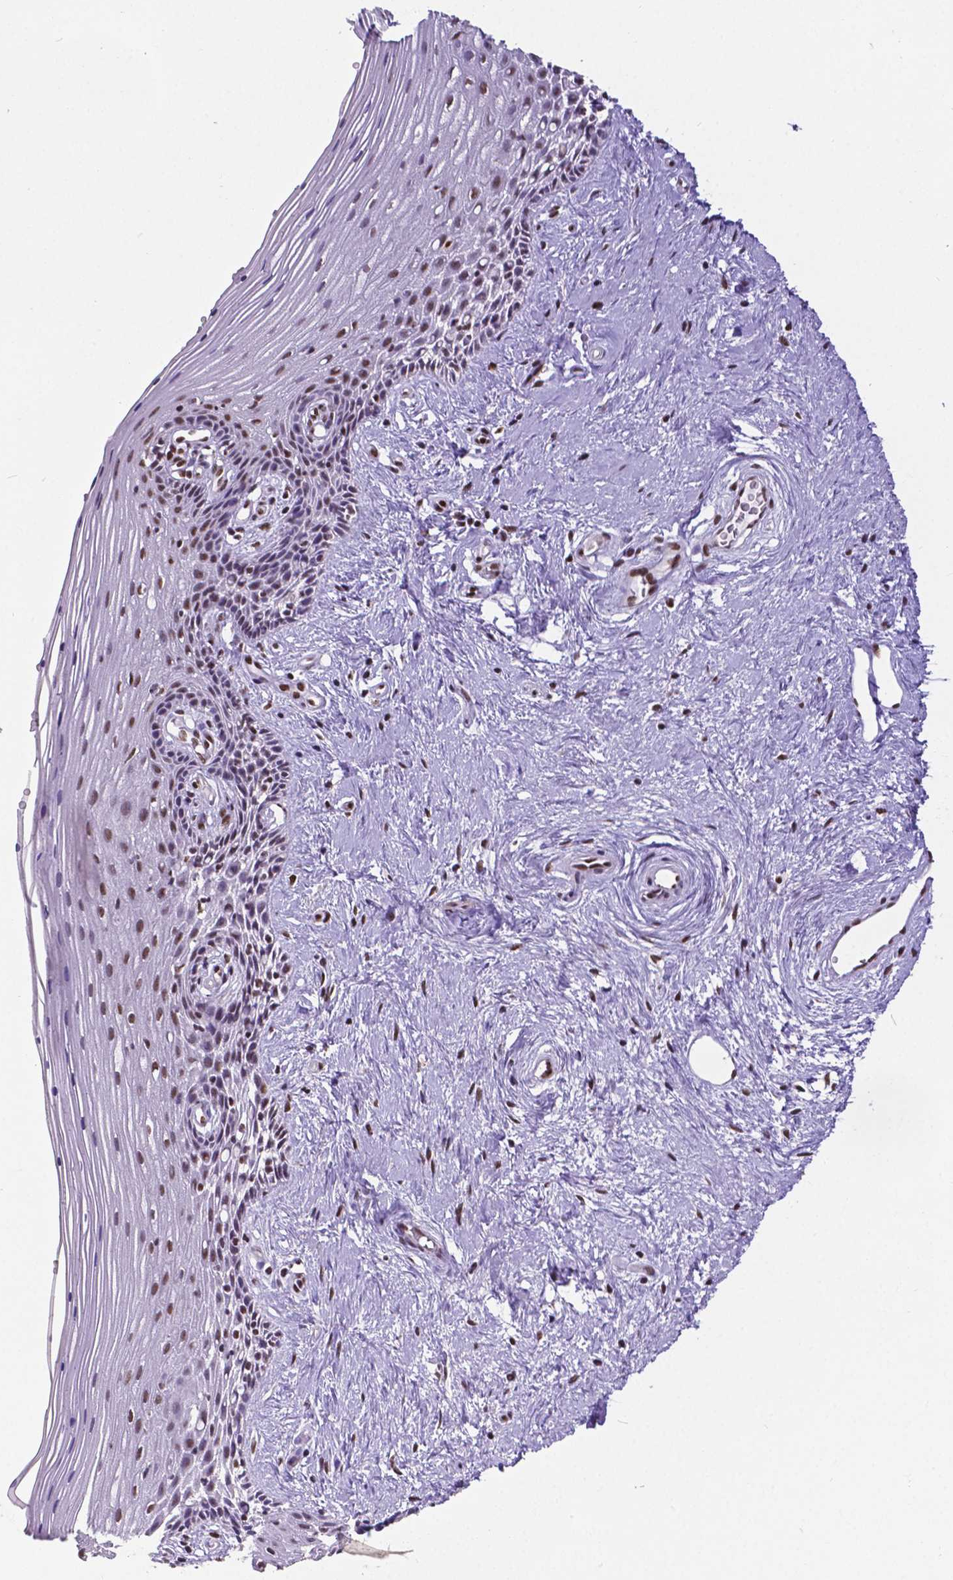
{"staining": {"intensity": "moderate", "quantity": "25%-75%", "location": "nuclear"}, "tissue": "vagina", "cell_type": "Squamous epithelial cells", "image_type": "normal", "snomed": [{"axis": "morphology", "description": "Normal tissue, NOS"}, {"axis": "topography", "description": "Vagina"}], "caption": "DAB immunohistochemical staining of unremarkable human vagina displays moderate nuclear protein expression in approximately 25%-75% of squamous epithelial cells. The staining was performed using DAB (3,3'-diaminobenzidine), with brown indicating positive protein expression. Nuclei are stained blue with hematoxylin.", "gene": "ATRX", "patient": {"sex": "female", "age": 45}}